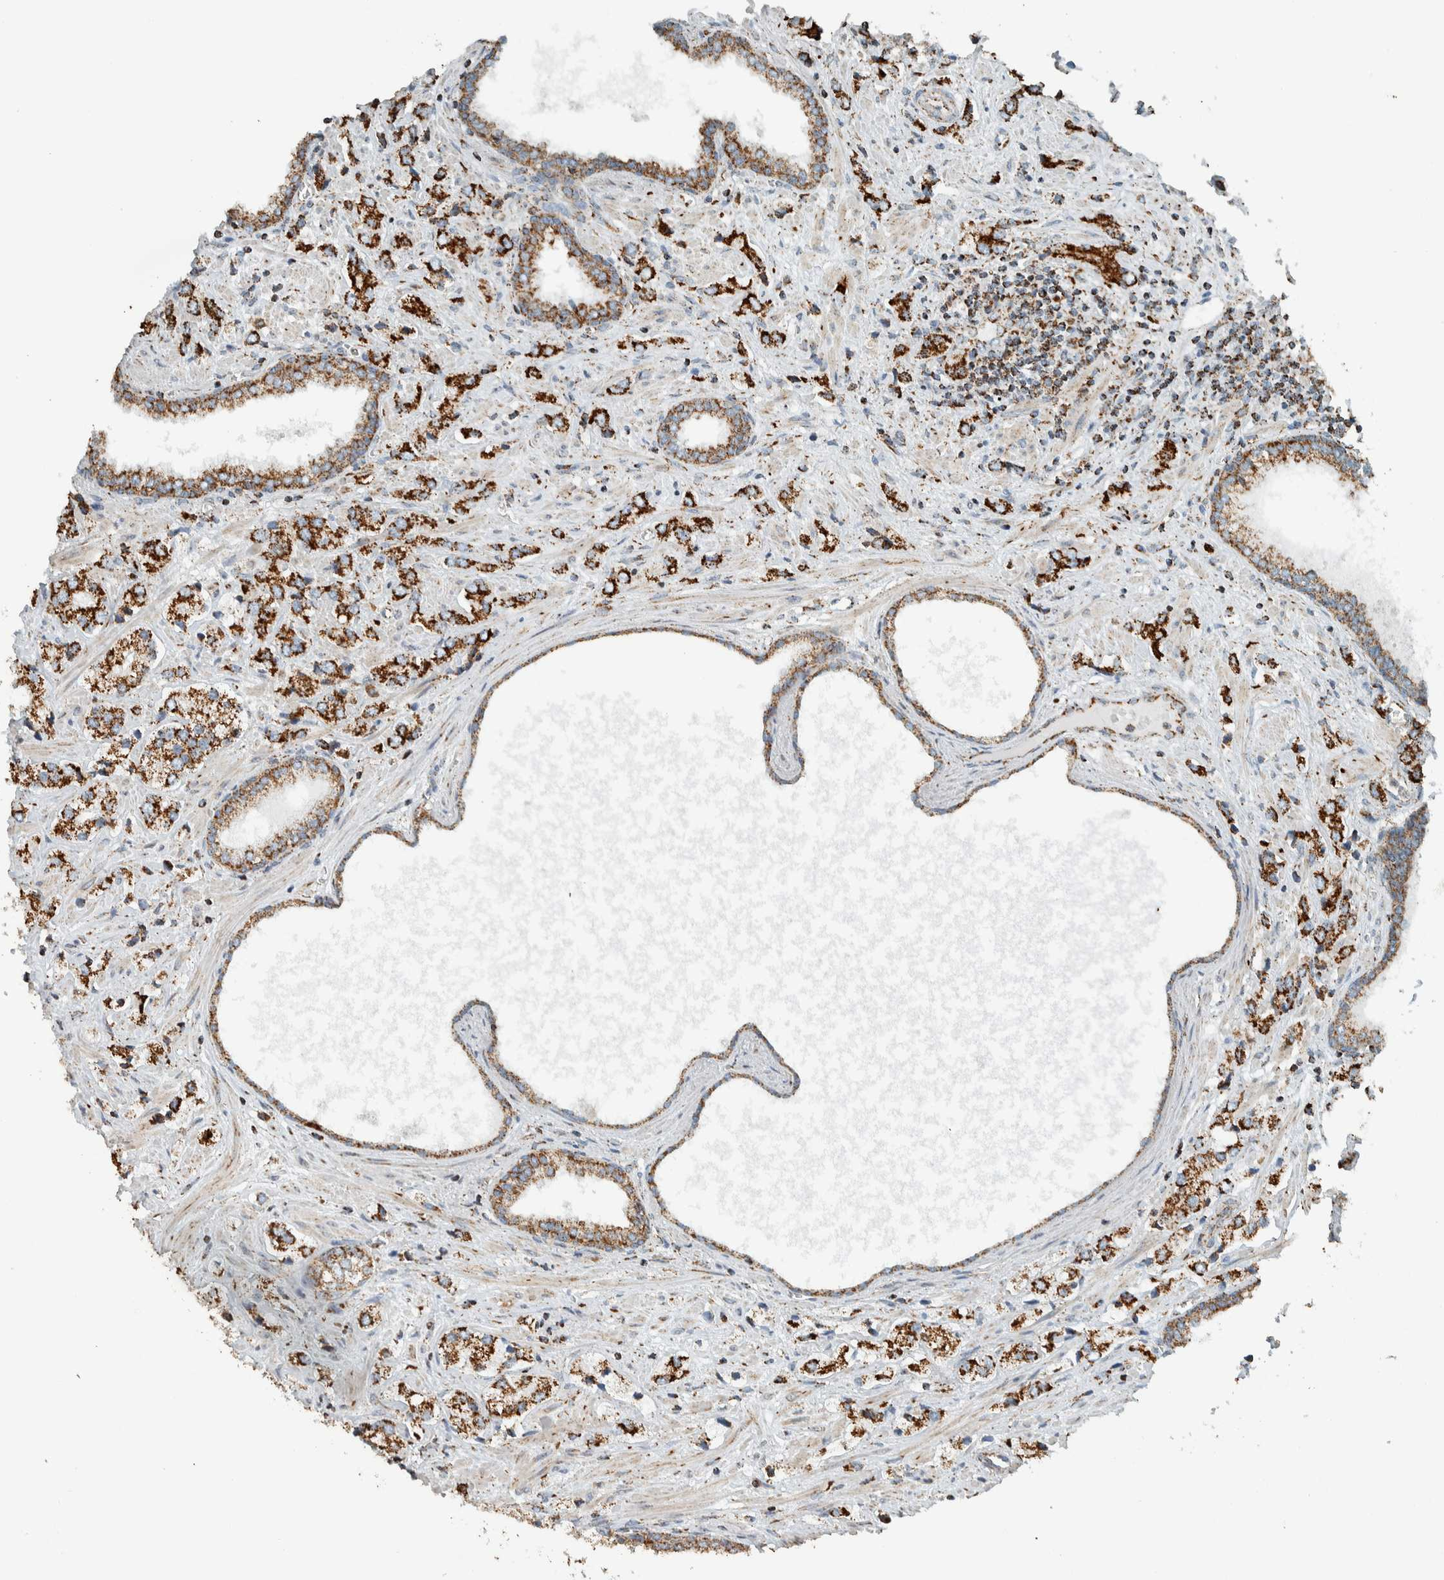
{"staining": {"intensity": "strong", "quantity": ">75%", "location": "cytoplasmic/membranous"}, "tissue": "prostate cancer", "cell_type": "Tumor cells", "image_type": "cancer", "snomed": [{"axis": "morphology", "description": "Adenocarcinoma, High grade"}, {"axis": "topography", "description": "Prostate"}], "caption": "Immunohistochemical staining of prostate high-grade adenocarcinoma exhibits high levels of strong cytoplasmic/membranous positivity in approximately >75% of tumor cells.", "gene": "ZNF454", "patient": {"sex": "male", "age": 66}}